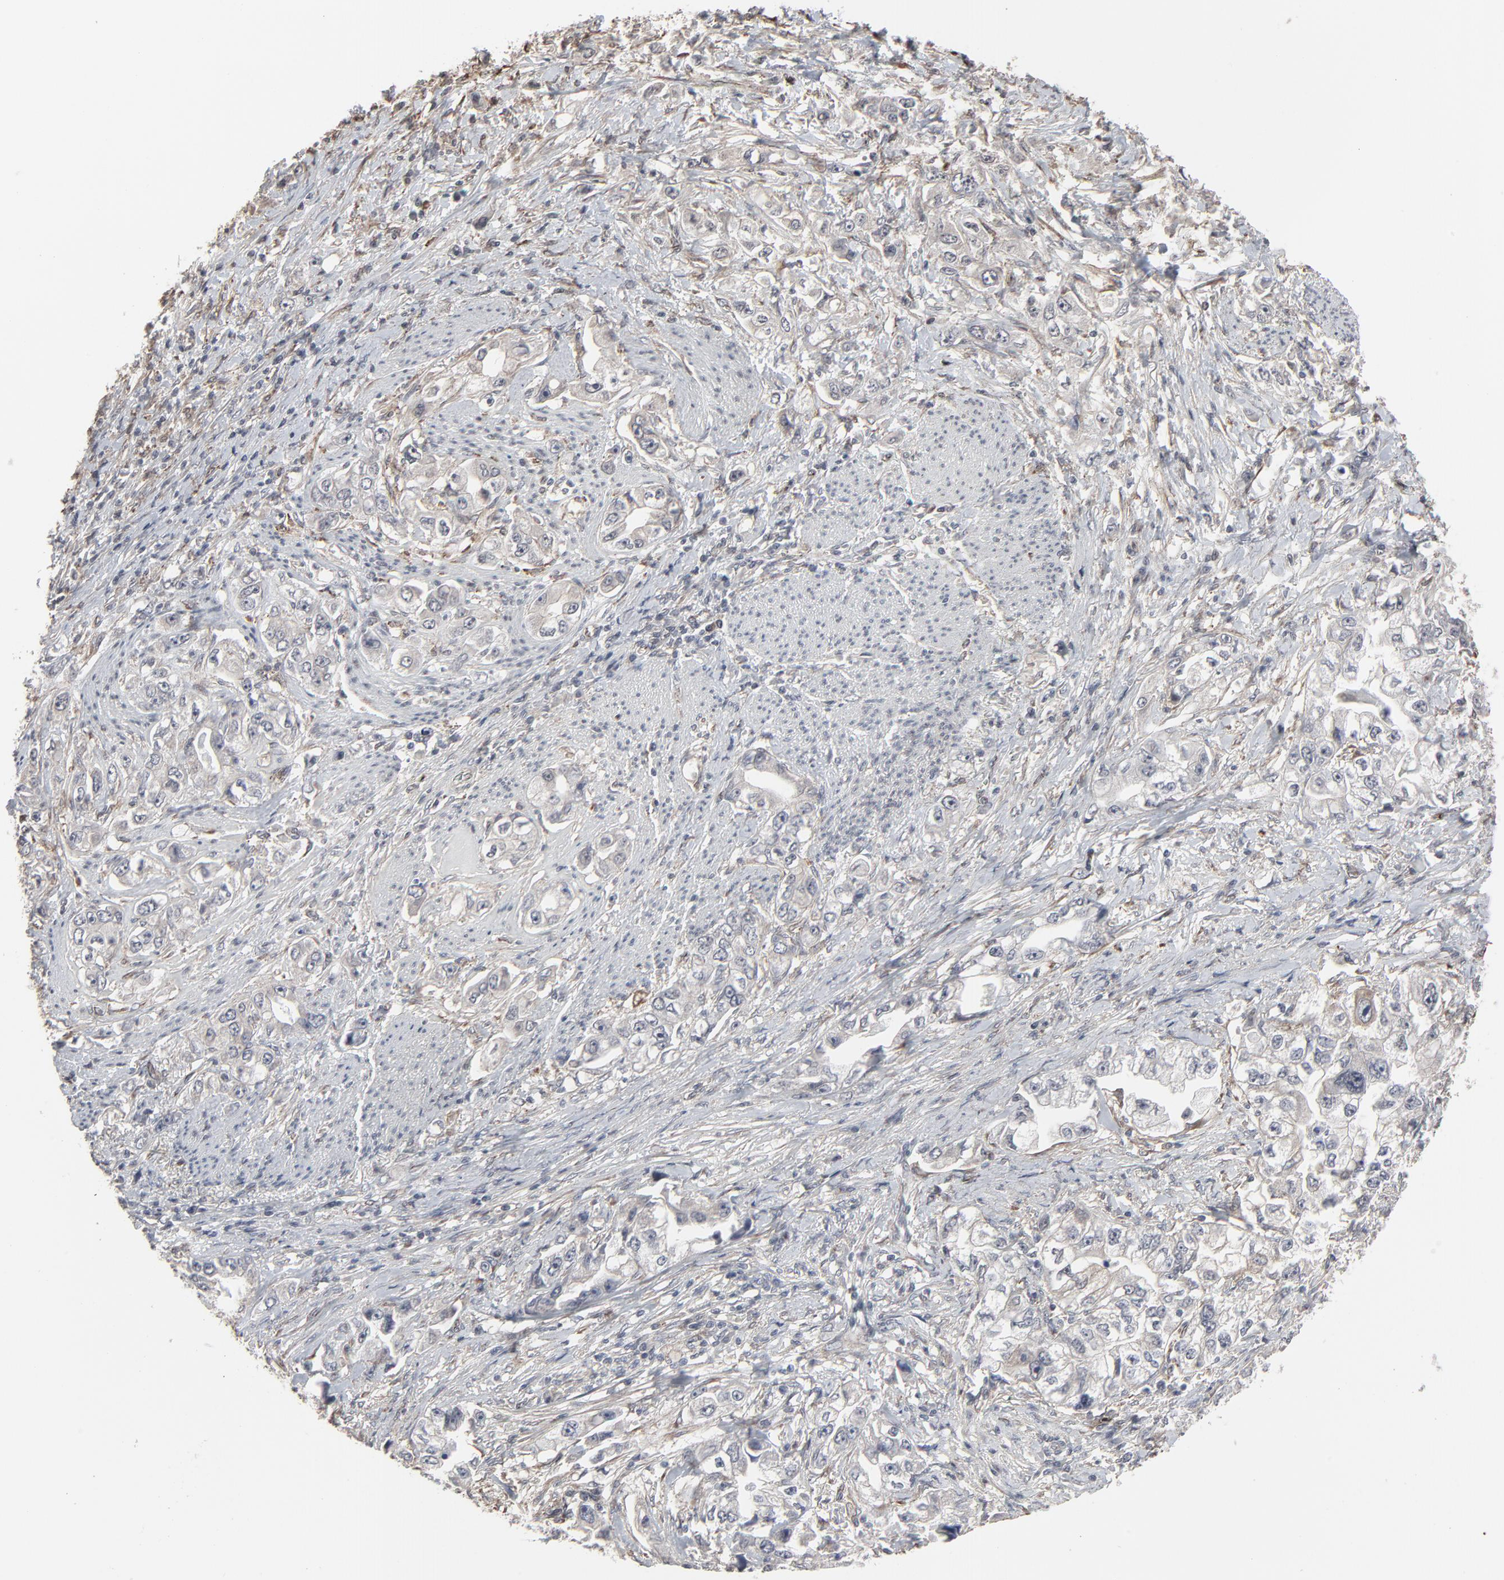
{"staining": {"intensity": "weak", "quantity": "<25%", "location": "cytoplasmic/membranous"}, "tissue": "stomach cancer", "cell_type": "Tumor cells", "image_type": "cancer", "snomed": [{"axis": "morphology", "description": "Adenocarcinoma, NOS"}, {"axis": "topography", "description": "Stomach, lower"}], "caption": "Tumor cells are negative for protein expression in human stomach adenocarcinoma.", "gene": "CTNND1", "patient": {"sex": "female", "age": 93}}